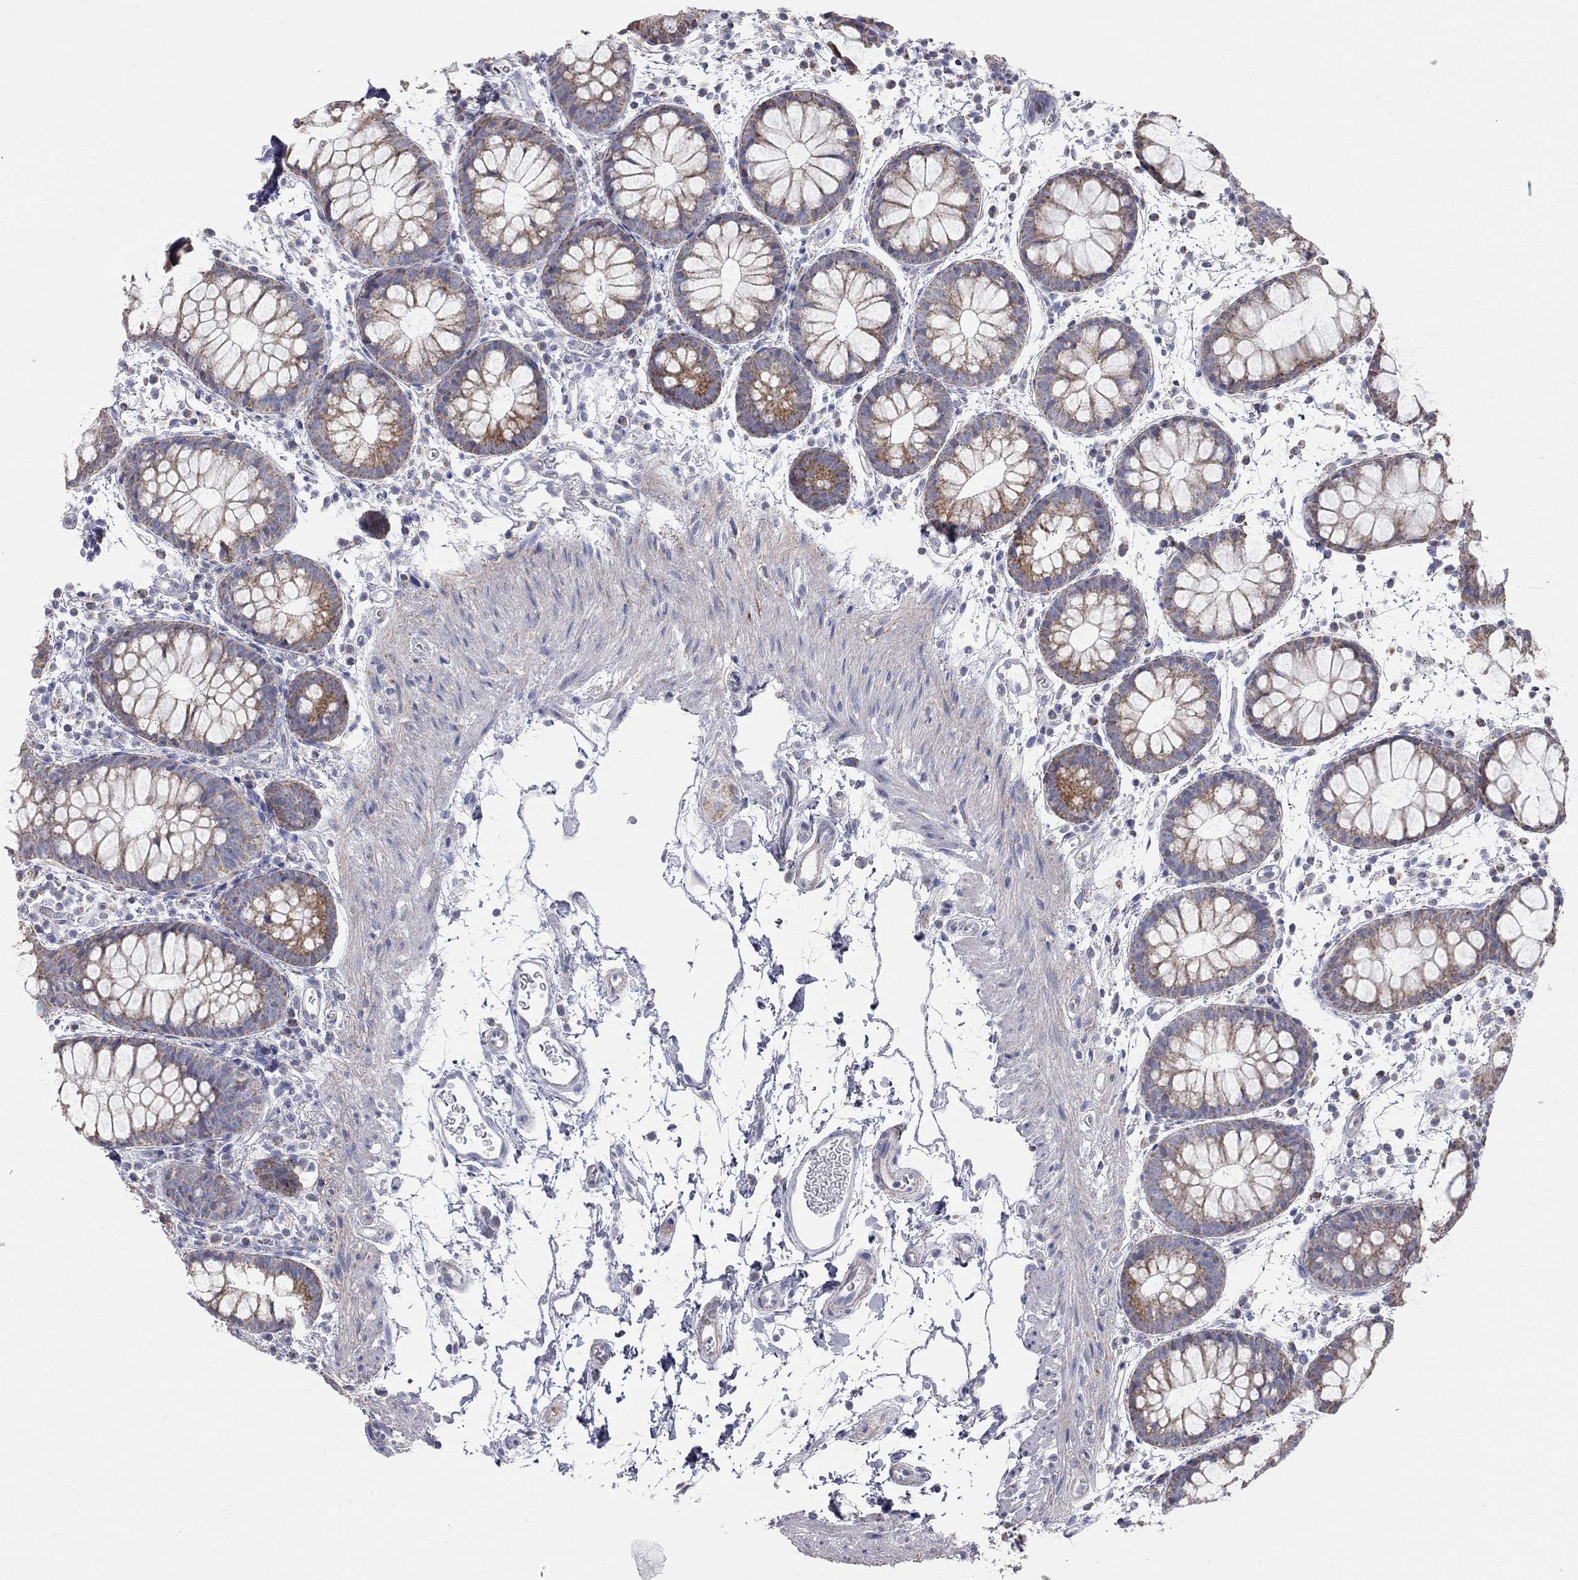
{"staining": {"intensity": "strong", "quantity": "<25%", "location": "cytoplasmic/membranous"}, "tissue": "rectum", "cell_type": "Glandular cells", "image_type": "normal", "snomed": [{"axis": "morphology", "description": "Normal tissue, NOS"}, {"axis": "topography", "description": "Rectum"}], "caption": "Immunohistochemical staining of normal rectum exhibits strong cytoplasmic/membranous protein staining in approximately <25% of glandular cells.", "gene": "CFAP161", "patient": {"sex": "male", "age": 57}}